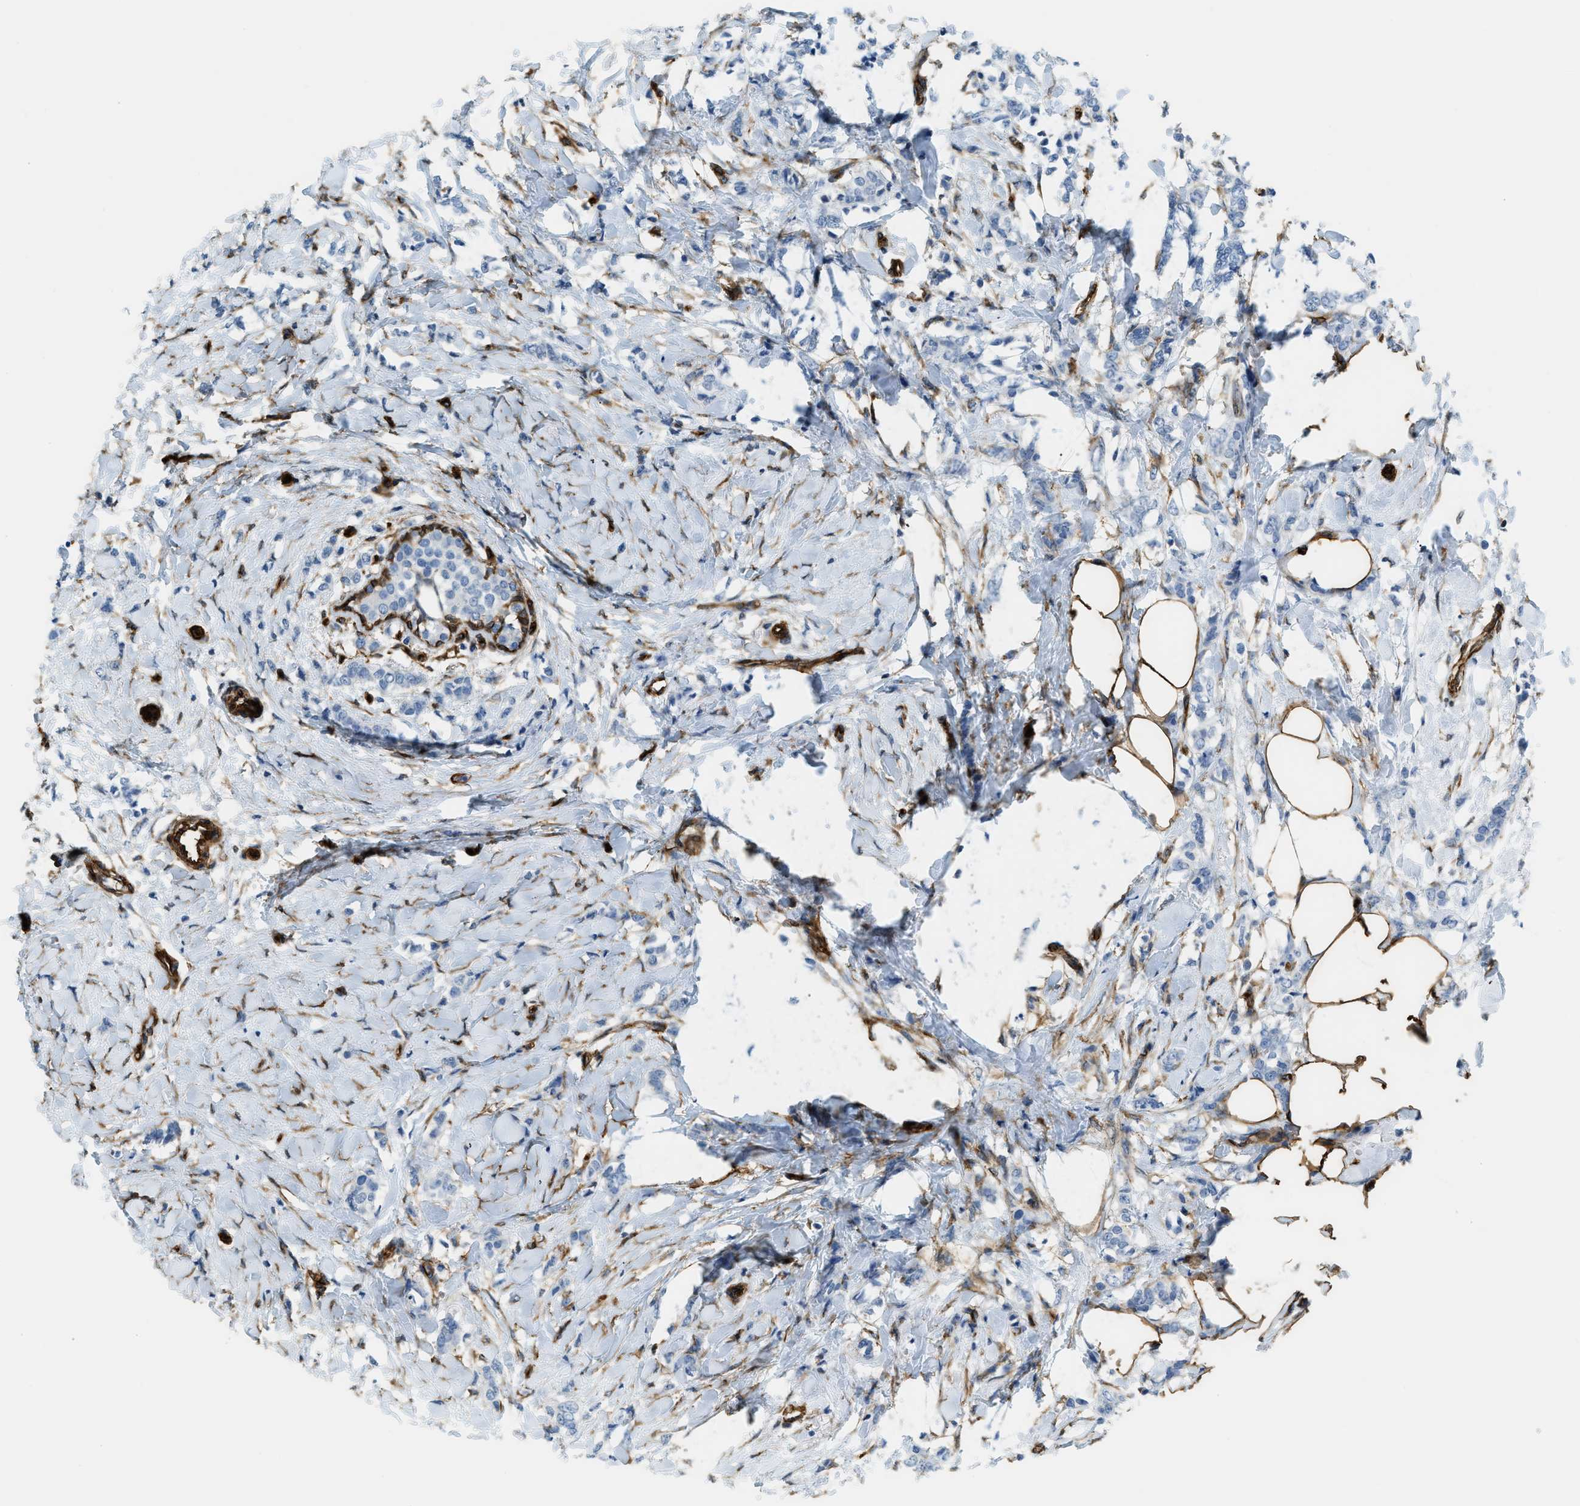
{"staining": {"intensity": "negative", "quantity": "none", "location": "none"}, "tissue": "breast cancer", "cell_type": "Tumor cells", "image_type": "cancer", "snomed": [{"axis": "morphology", "description": "Lobular carcinoma, in situ"}, {"axis": "morphology", "description": "Lobular carcinoma"}, {"axis": "topography", "description": "Breast"}], "caption": "A histopathology image of human breast cancer (lobular carcinoma in situ) is negative for staining in tumor cells.", "gene": "TMEM43", "patient": {"sex": "female", "age": 41}}